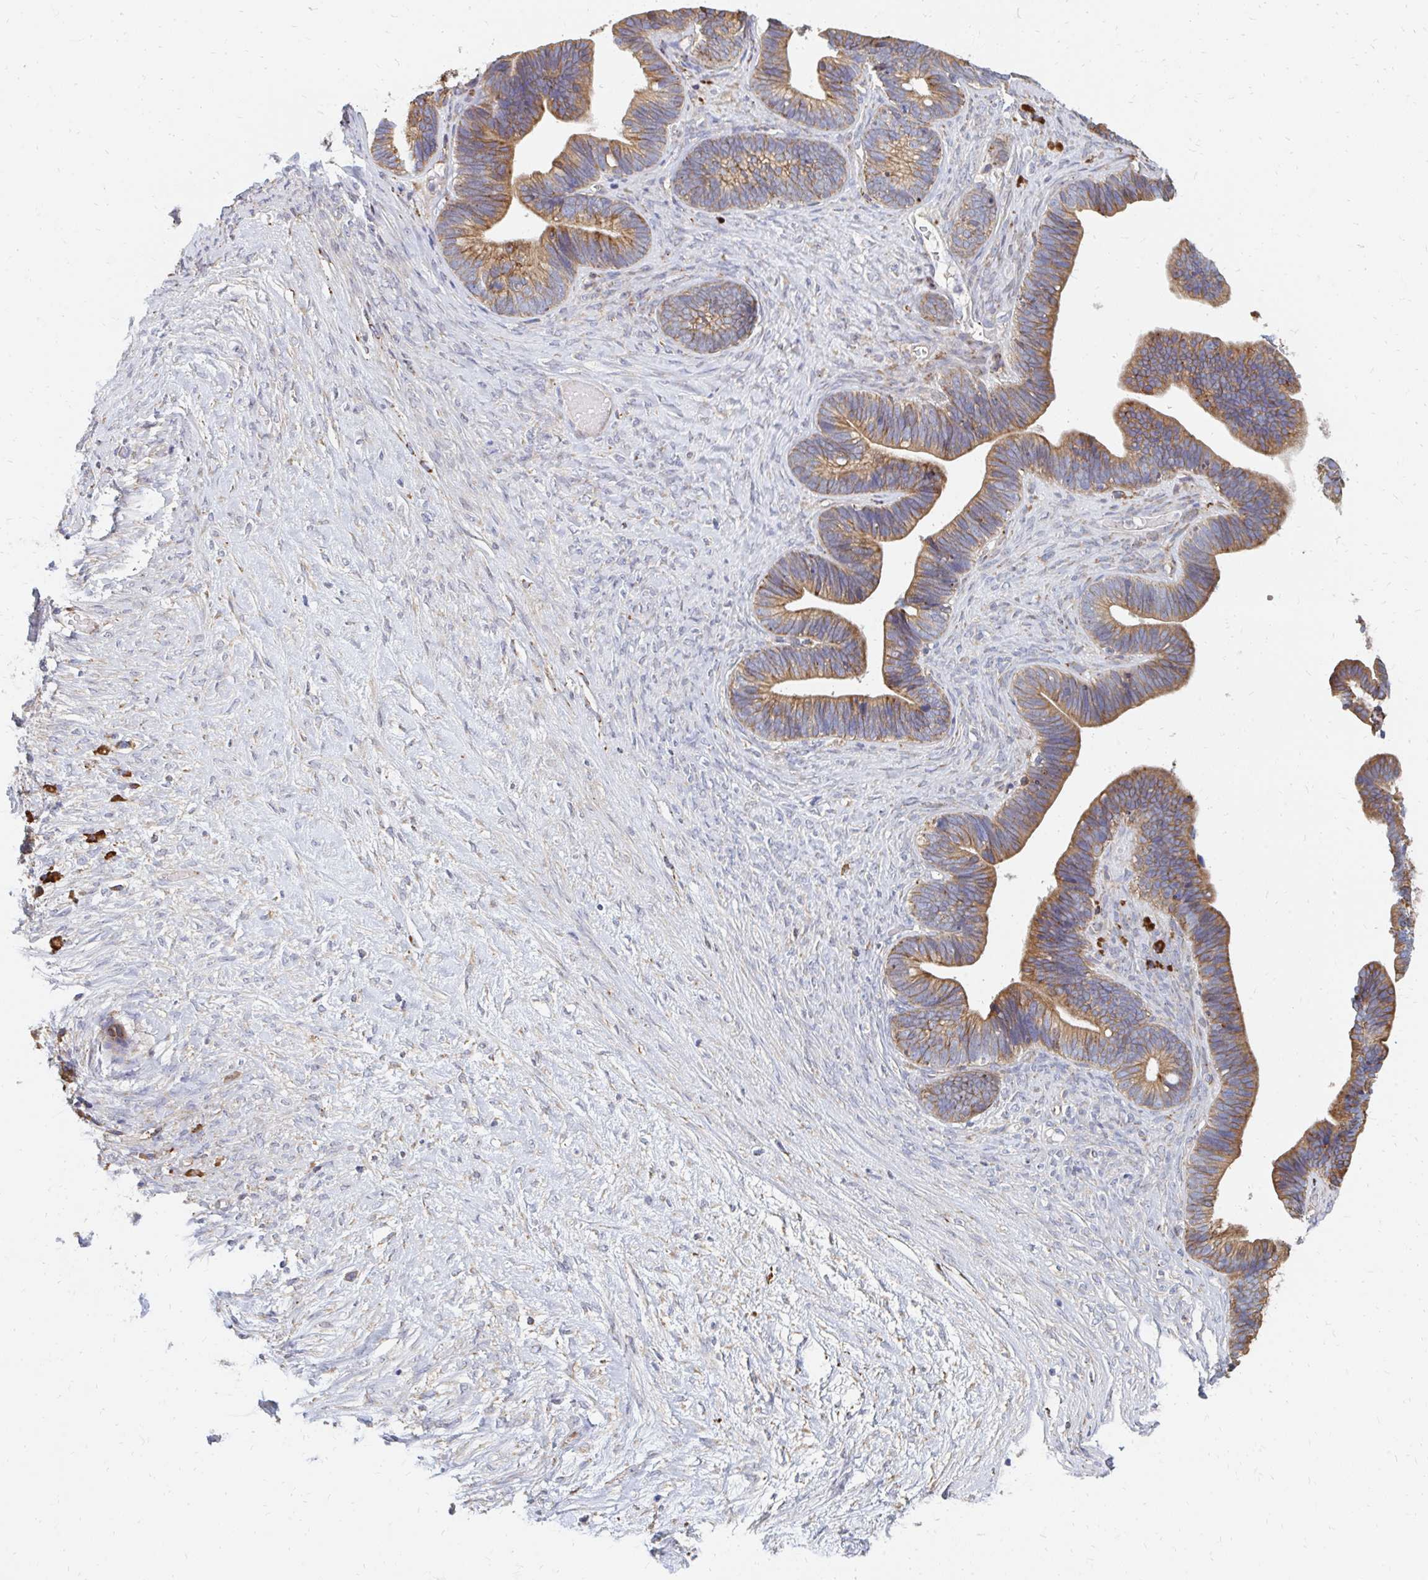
{"staining": {"intensity": "moderate", "quantity": ">75%", "location": "cytoplasmic/membranous"}, "tissue": "ovarian cancer", "cell_type": "Tumor cells", "image_type": "cancer", "snomed": [{"axis": "morphology", "description": "Cystadenocarcinoma, serous, NOS"}, {"axis": "topography", "description": "Ovary"}], "caption": "Ovarian cancer (serous cystadenocarcinoma) was stained to show a protein in brown. There is medium levels of moderate cytoplasmic/membranous staining in approximately >75% of tumor cells. (DAB (3,3'-diaminobenzidine) IHC, brown staining for protein, blue staining for nuclei).", "gene": "PPP1R13L", "patient": {"sex": "female", "age": 56}}